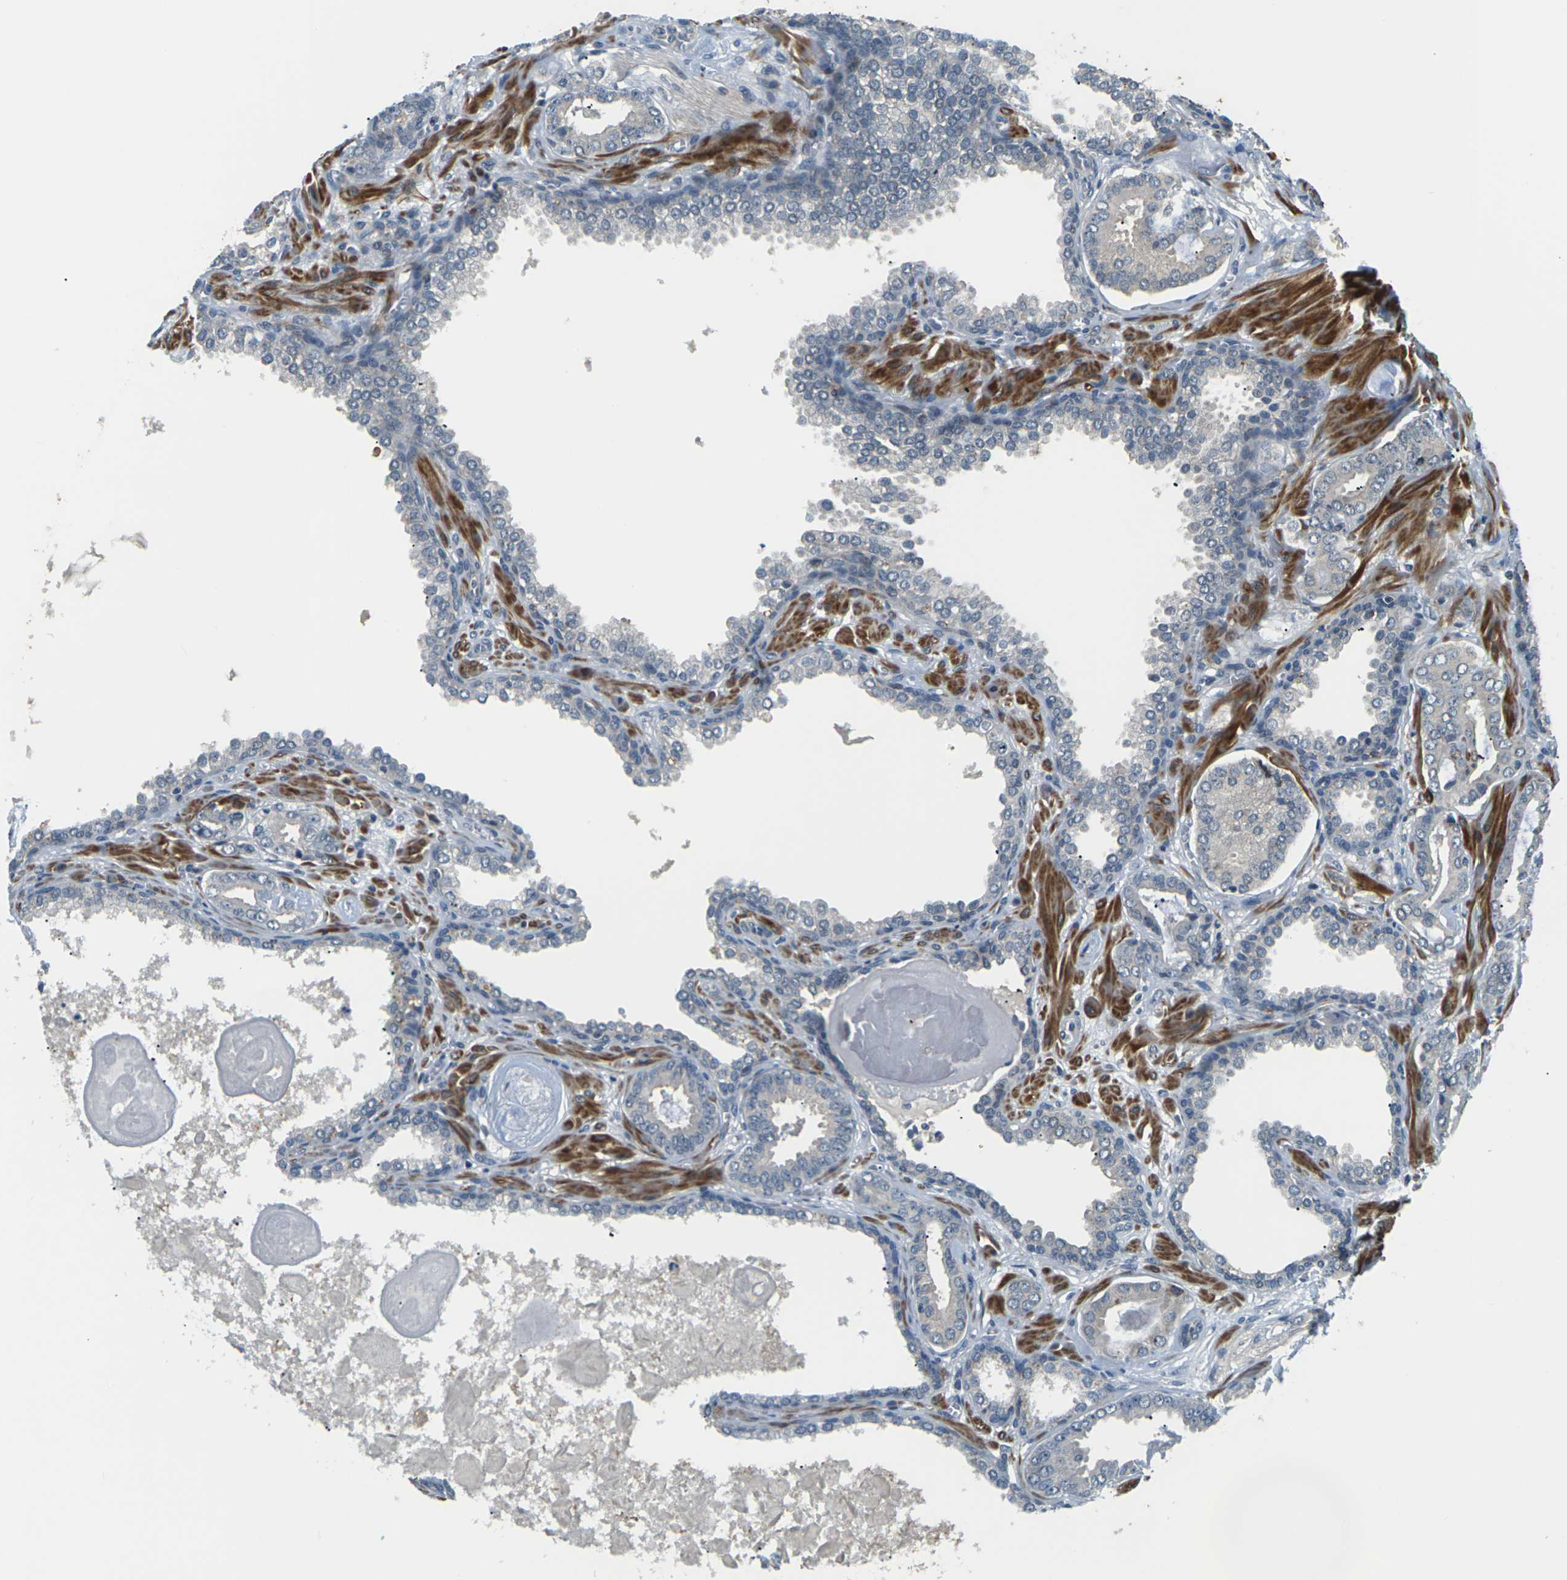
{"staining": {"intensity": "negative", "quantity": "none", "location": "none"}, "tissue": "prostate cancer", "cell_type": "Tumor cells", "image_type": "cancer", "snomed": [{"axis": "morphology", "description": "Adenocarcinoma, Low grade"}, {"axis": "topography", "description": "Prostate"}], "caption": "An image of human adenocarcinoma (low-grade) (prostate) is negative for staining in tumor cells. (Immunohistochemistry, brightfield microscopy, high magnification).", "gene": "SLC13A3", "patient": {"sex": "male", "age": 53}}